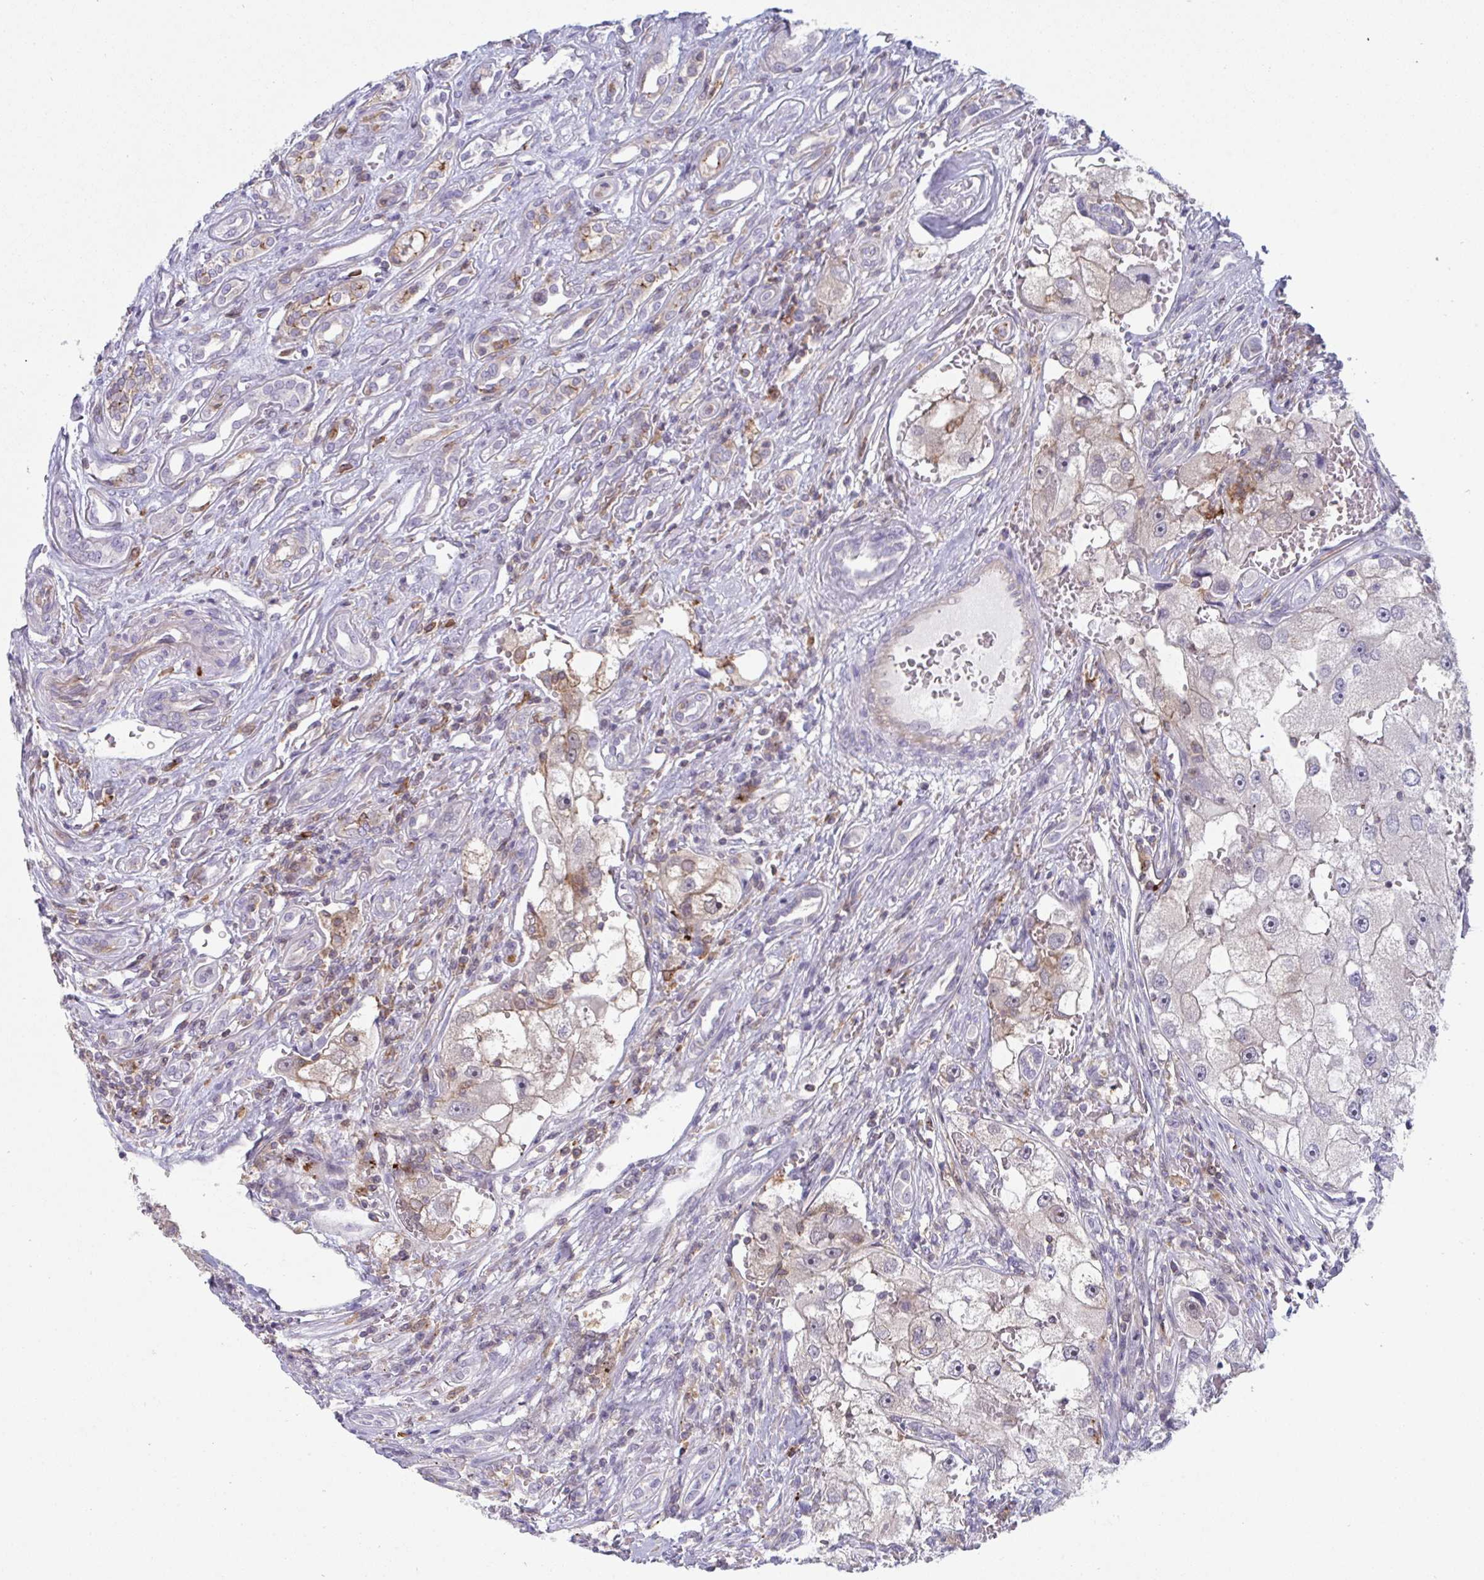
{"staining": {"intensity": "weak", "quantity": "<25%", "location": "cytoplasmic/membranous"}, "tissue": "renal cancer", "cell_type": "Tumor cells", "image_type": "cancer", "snomed": [{"axis": "morphology", "description": "Adenocarcinoma, NOS"}, {"axis": "topography", "description": "Kidney"}], "caption": "DAB immunohistochemical staining of human renal adenocarcinoma shows no significant expression in tumor cells.", "gene": "DISP2", "patient": {"sex": "male", "age": 63}}